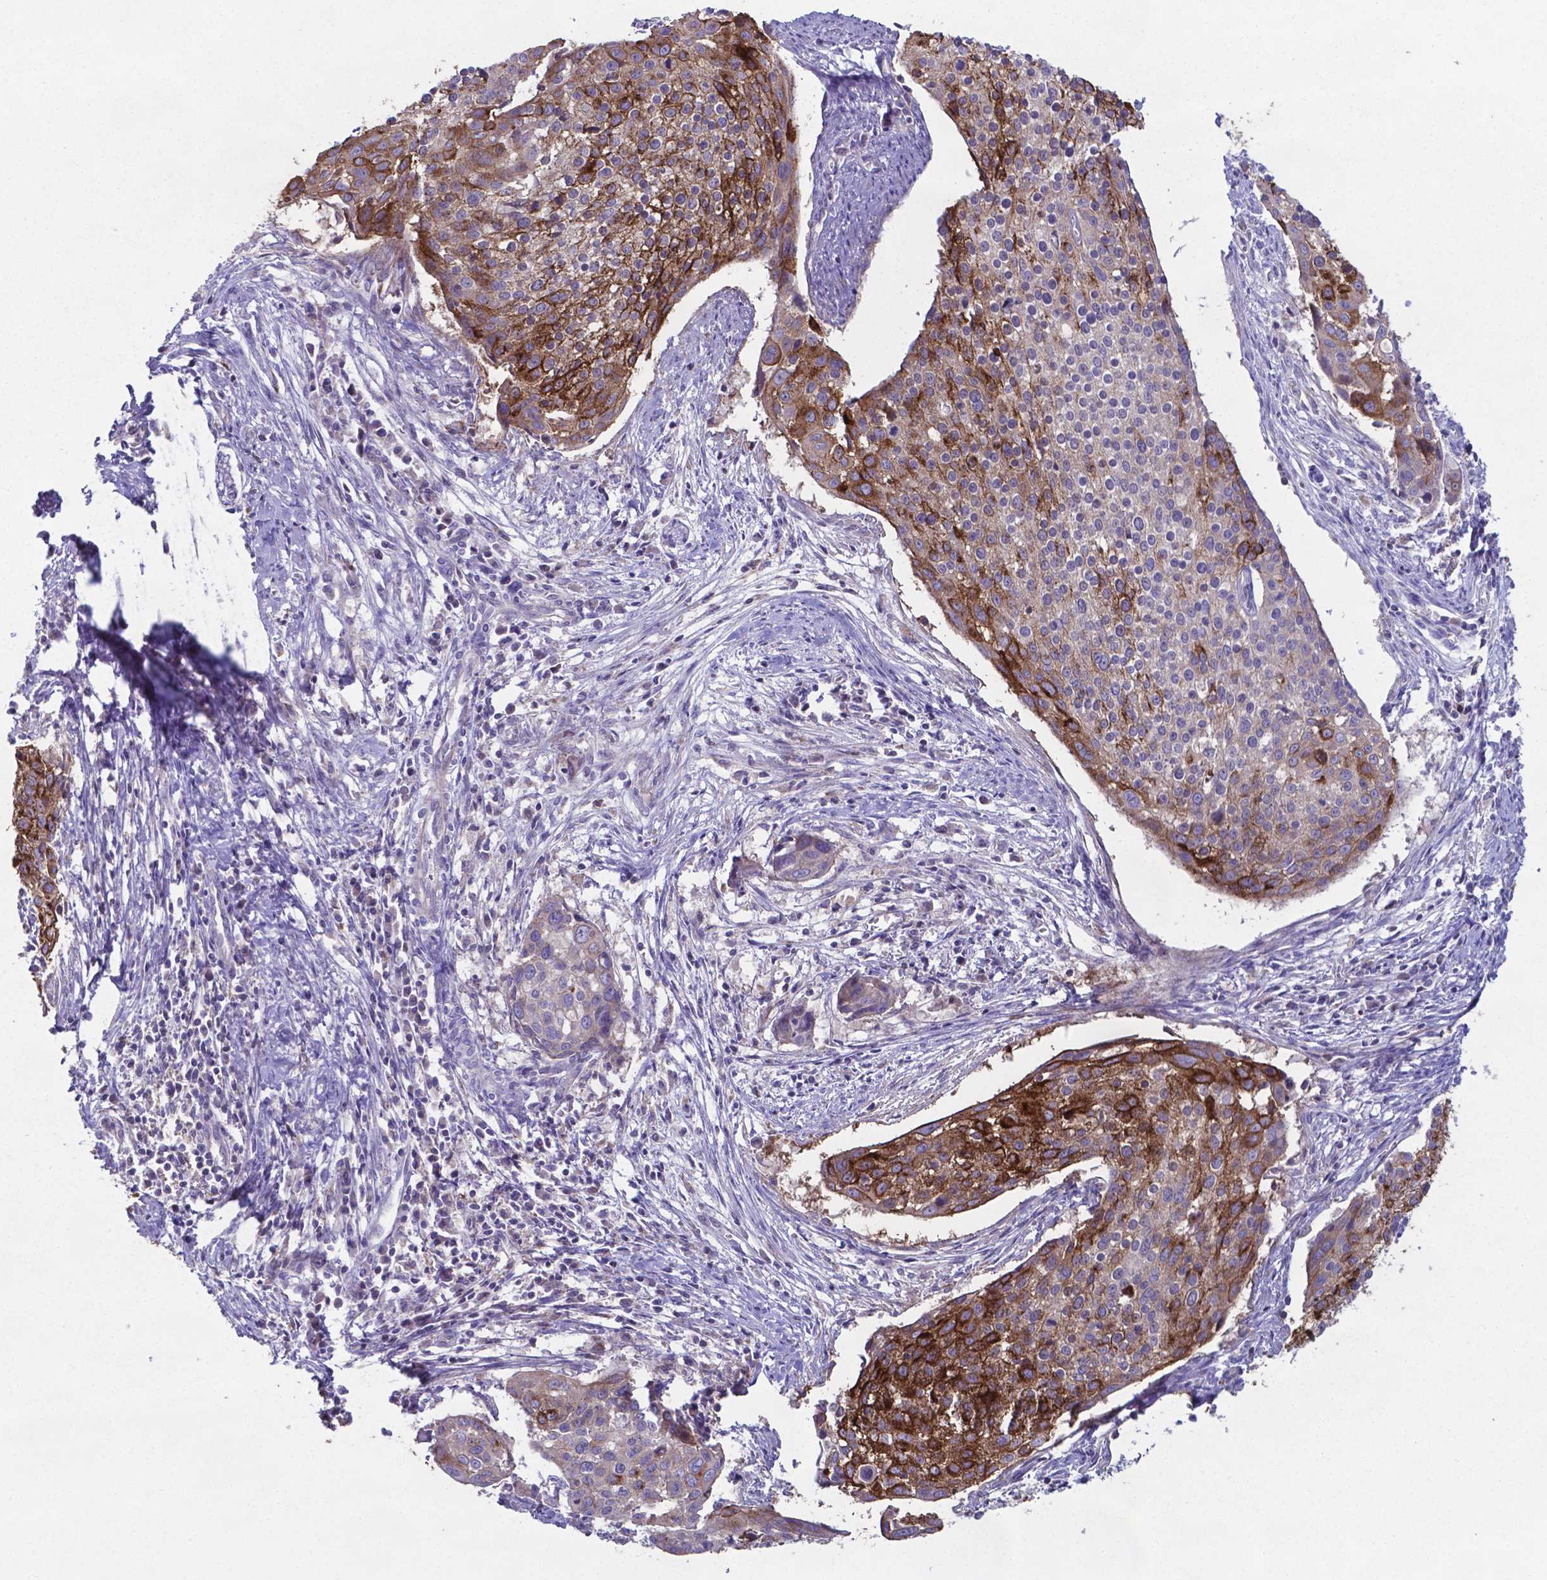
{"staining": {"intensity": "strong", "quantity": "25%-75%", "location": "cytoplasmic/membranous"}, "tissue": "cervical cancer", "cell_type": "Tumor cells", "image_type": "cancer", "snomed": [{"axis": "morphology", "description": "Squamous cell carcinoma, NOS"}, {"axis": "topography", "description": "Cervix"}], "caption": "Strong cytoplasmic/membranous staining for a protein is appreciated in about 25%-75% of tumor cells of cervical cancer using IHC.", "gene": "TYRO3", "patient": {"sex": "female", "age": 39}}